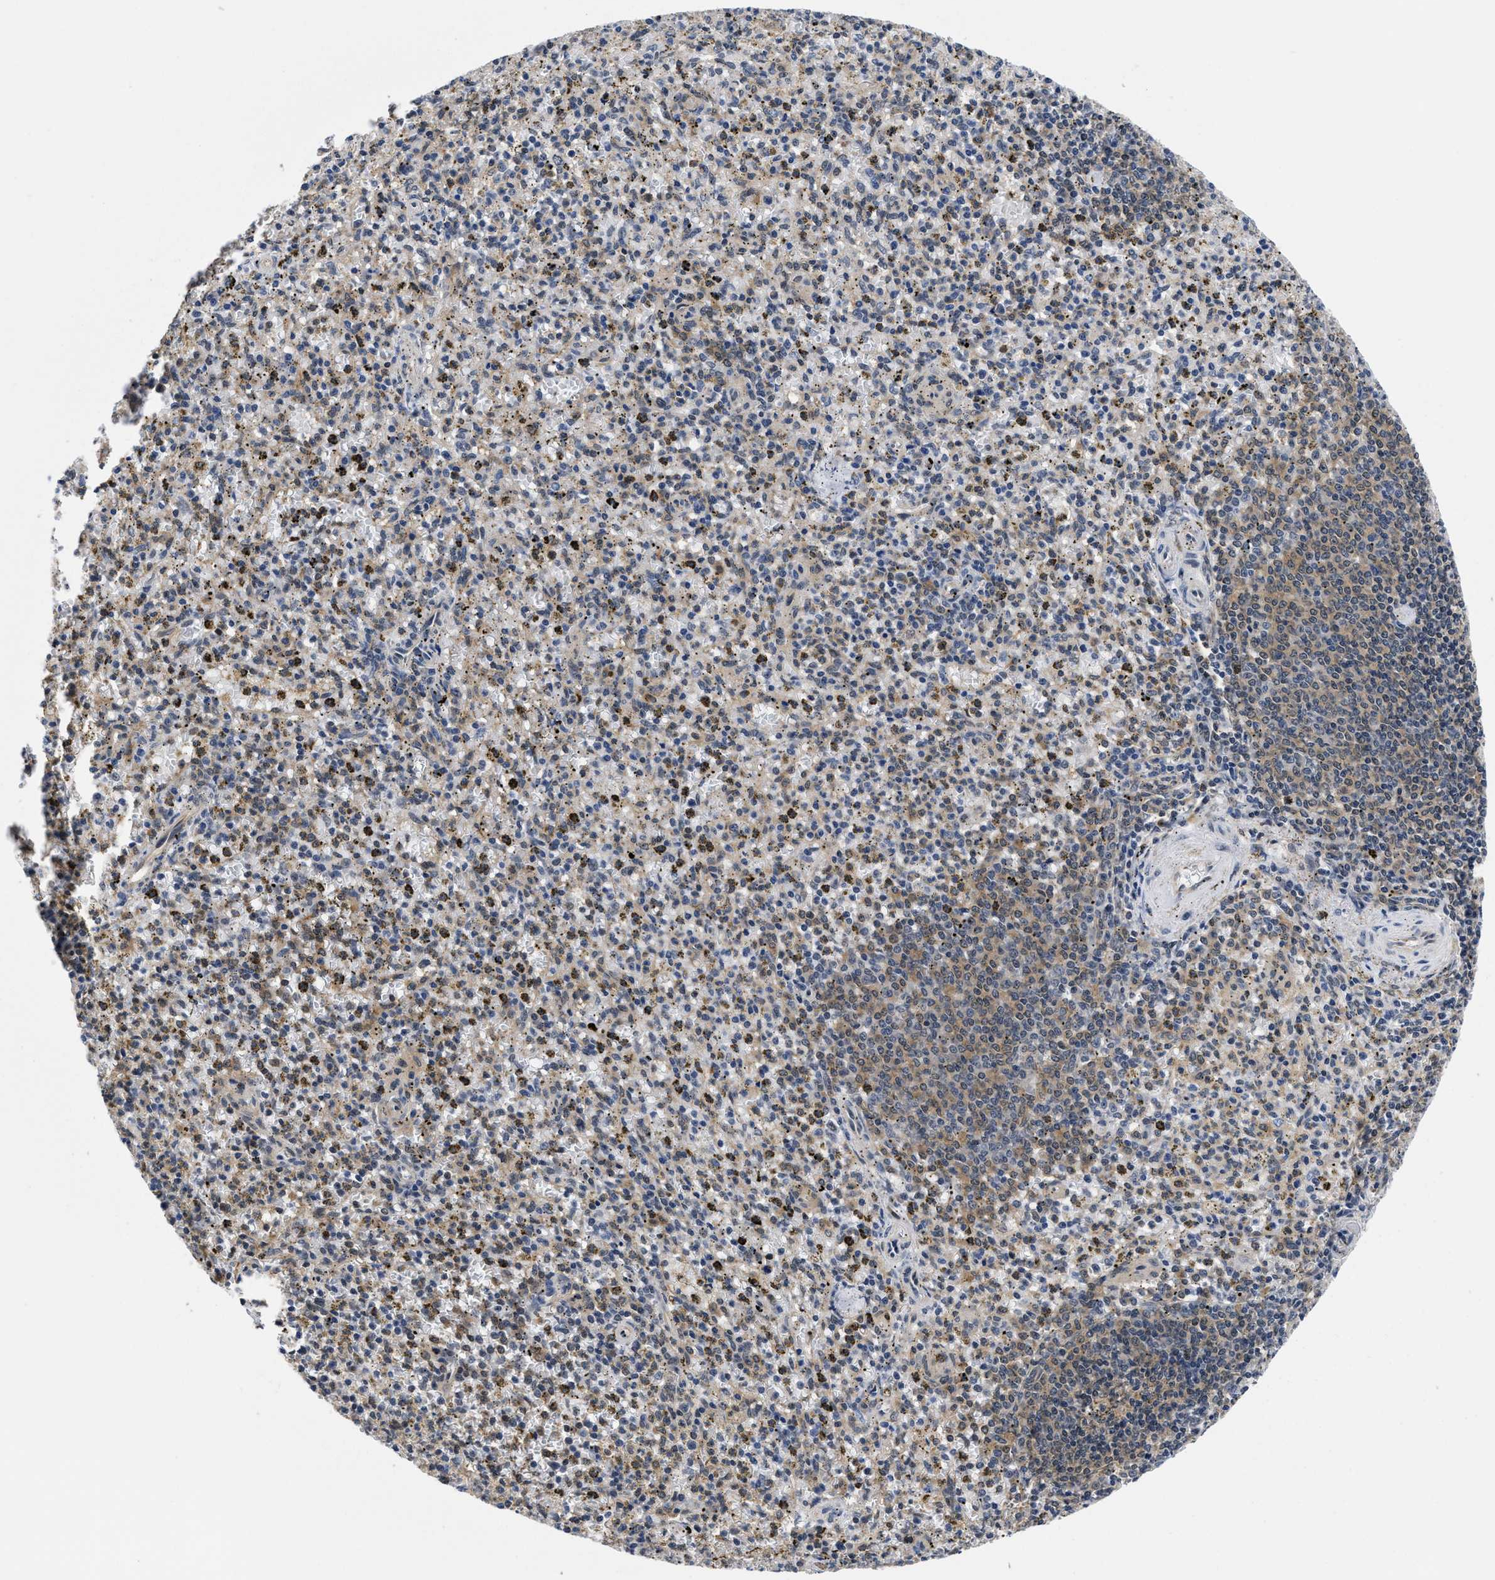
{"staining": {"intensity": "moderate", "quantity": "<25%", "location": "cytoplasmic/membranous"}, "tissue": "spleen", "cell_type": "Cells in red pulp", "image_type": "normal", "snomed": [{"axis": "morphology", "description": "Normal tissue, NOS"}, {"axis": "topography", "description": "Spleen"}], "caption": "Cells in red pulp show low levels of moderate cytoplasmic/membranous expression in approximately <25% of cells in benign spleen. (DAB (3,3'-diaminobenzidine) = brown stain, brightfield microscopy at high magnification).", "gene": "MCOLN2", "patient": {"sex": "male", "age": 72}}